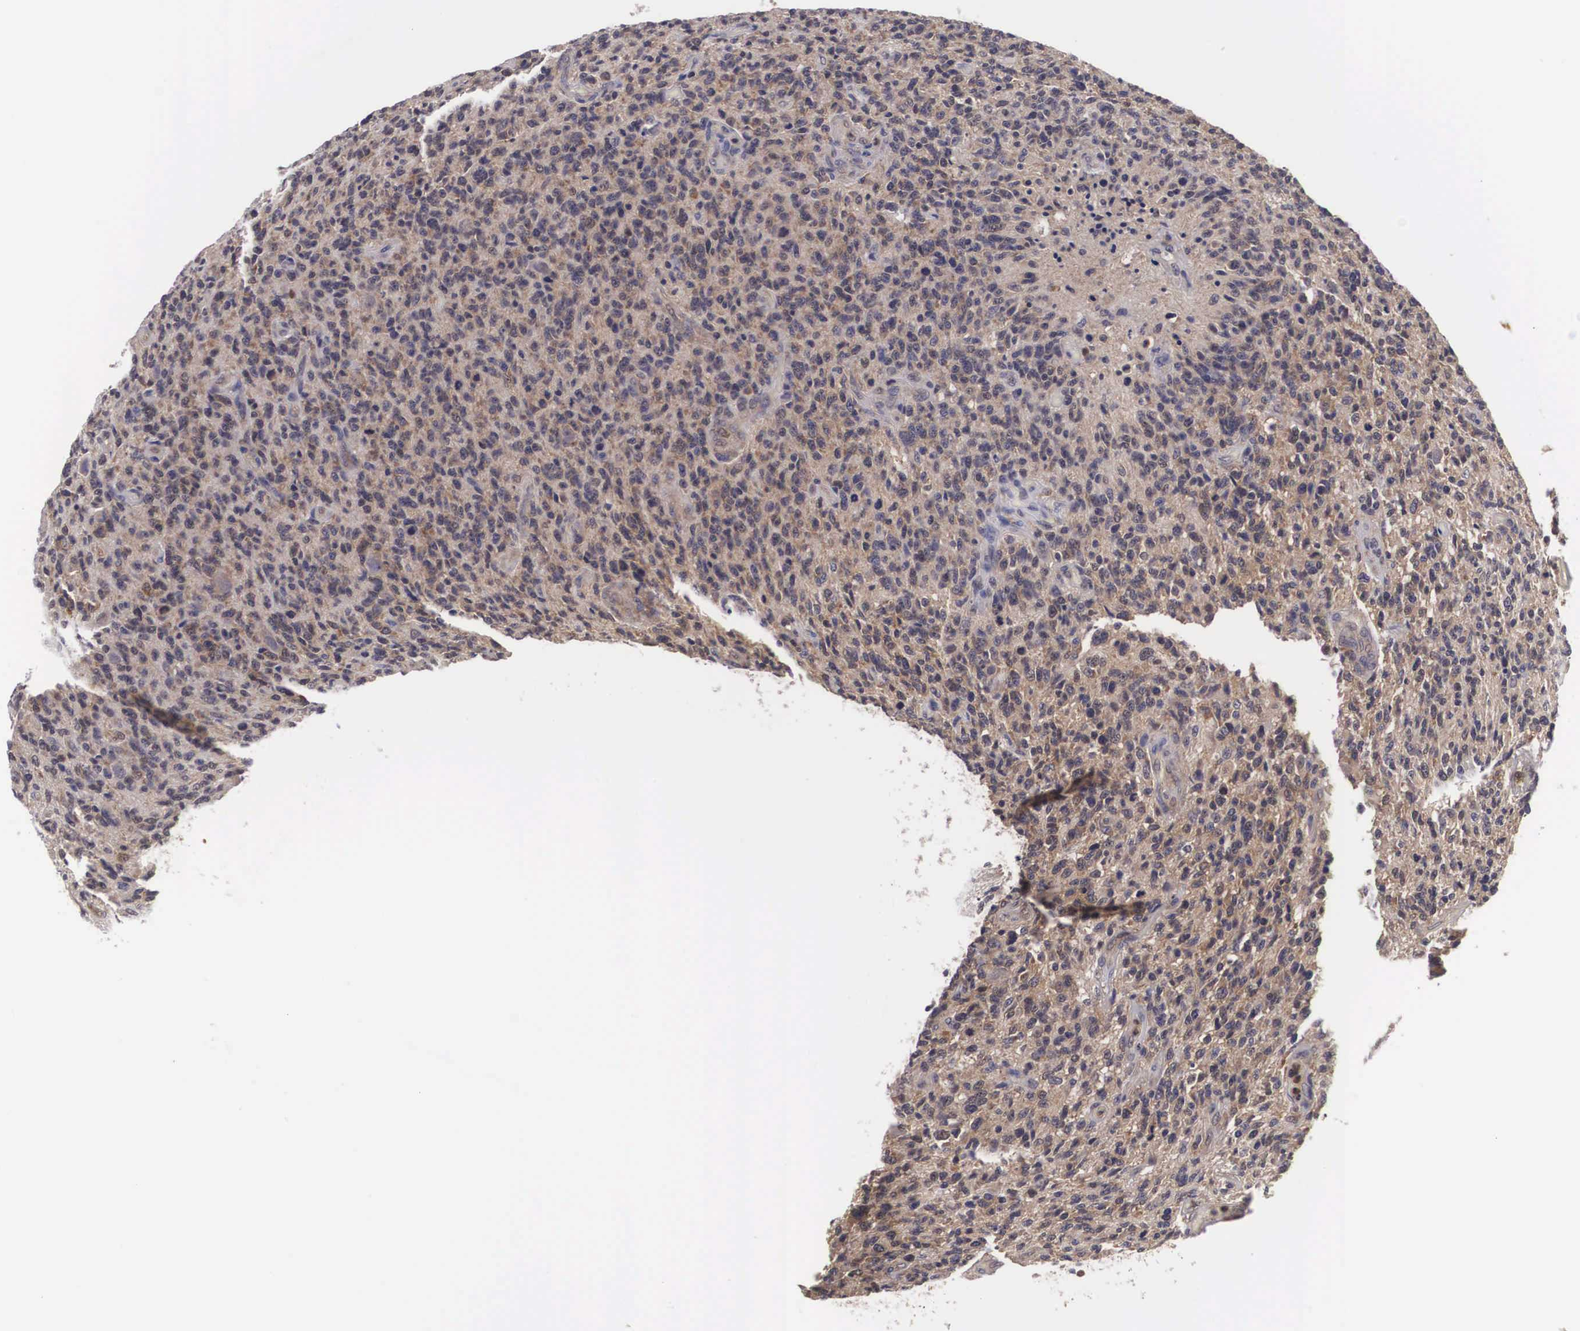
{"staining": {"intensity": "weak", "quantity": "<25%", "location": "cytoplasmic/membranous"}, "tissue": "glioma", "cell_type": "Tumor cells", "image_type": "cancer", "snomed": [{"axis": "morphology", "description": "Glioma, malignant, High grade"}, {"axis": "topography", "description": "Brain"}], "caption": "DAB (3,3'-diaminobenzidine) immunohistochemical staining of malignant glioma (high-grade) demonstrates no significant staining in tumor cells. Brightfield microscopy of immunohistochemistry stained with DAB (3,3'-diaminobenzidine) (brown) and hematoxylin (blue), captured at high magnification.", "gene": "ADSL", "patient": {"sex": "male", "age": 36}}